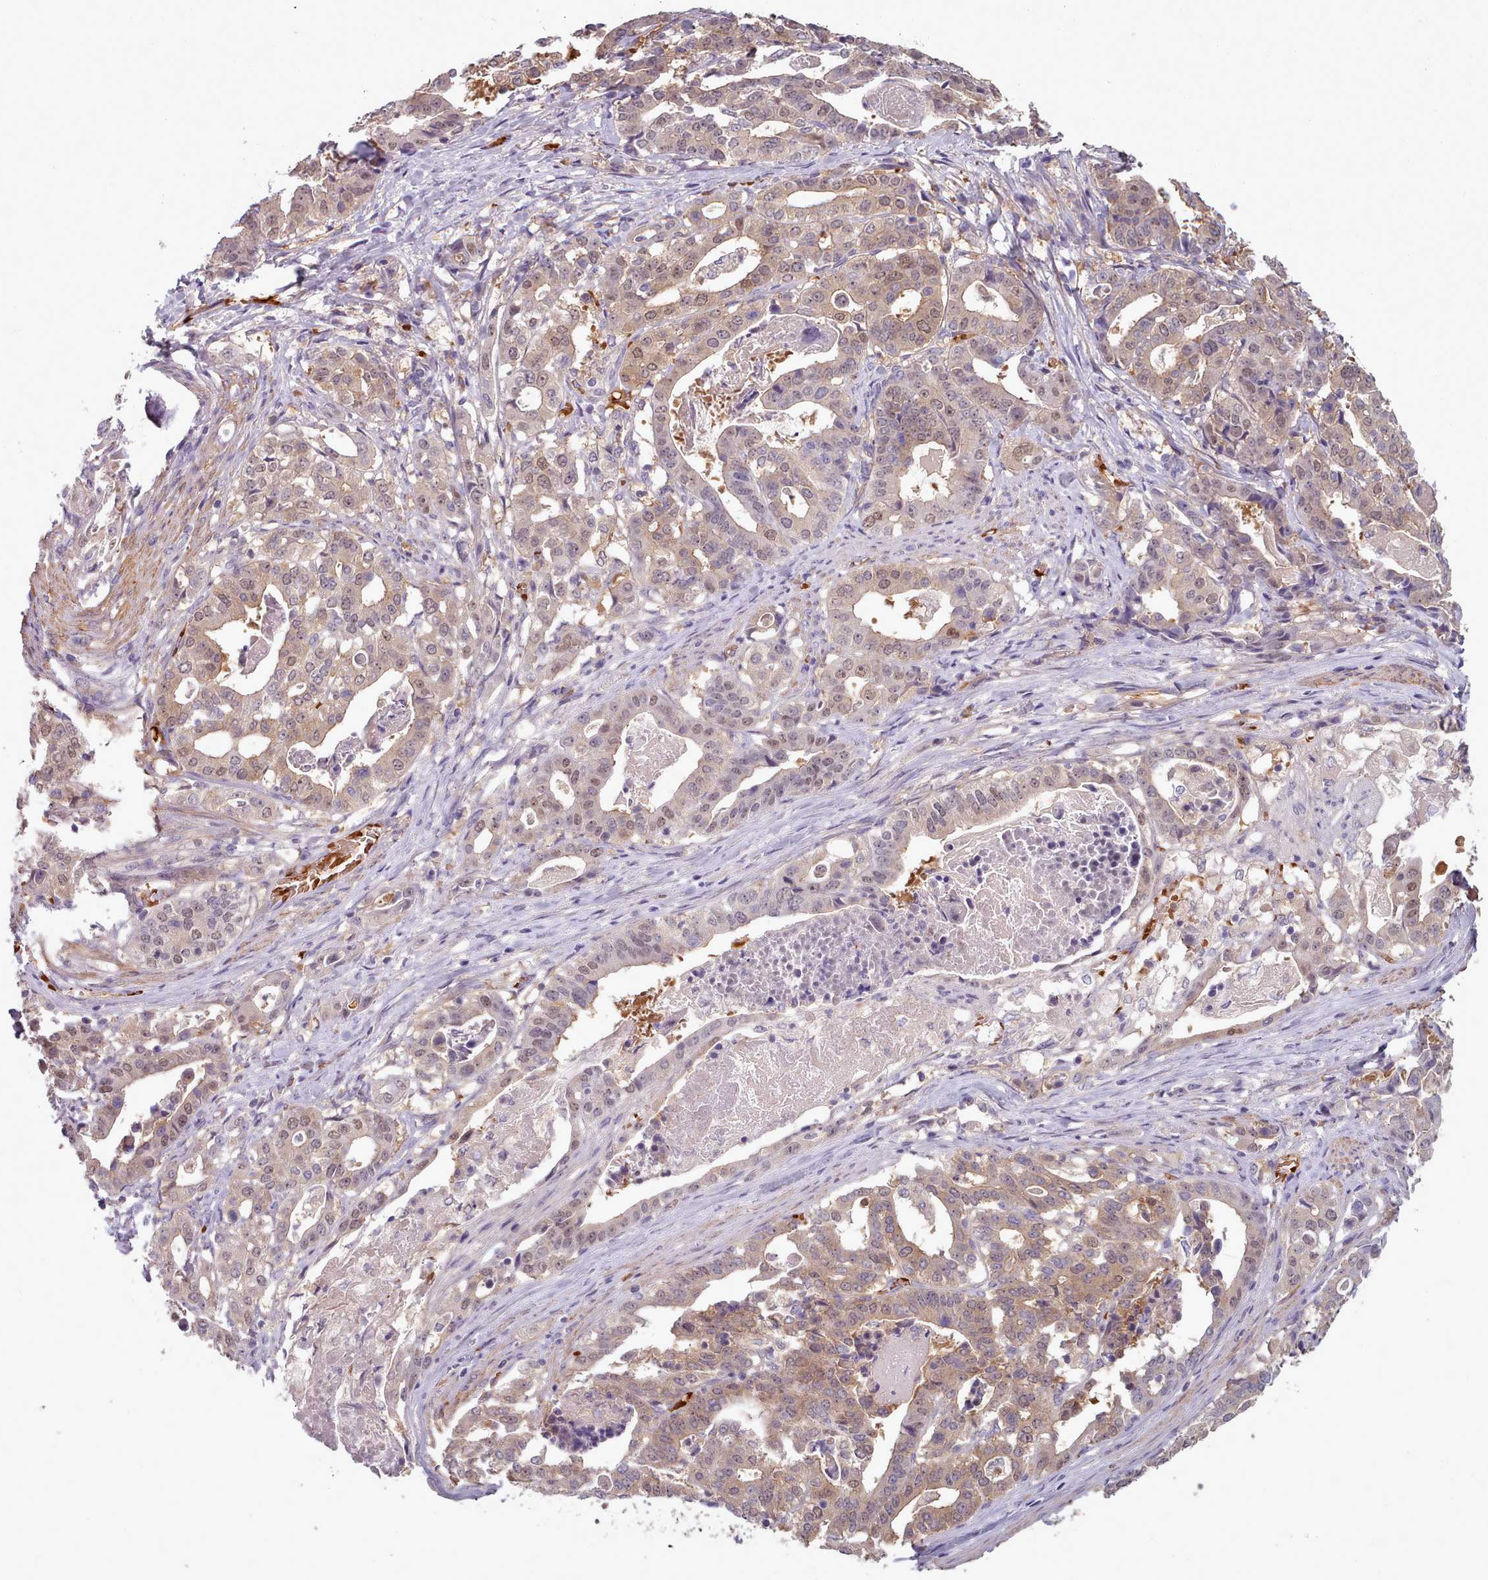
{"staining": {"intensity": "moderate", "quantity": "25%-75%", "location": "cytoplasmic/membranous,nuclear"}, "tissue": "stomach cancer", "cell_type": "Tumor cells", "image_type": "cancer", "snomed": [{"axis": "morphology", "description": "Adenocarcinoma, NOS"}, {"axis": "topography", "description": "Stomach"}], "caption": "IHC of human adenocarcinoma (stomach) shows medium levels of moderate cytoplasmic/membranous and nuclear expression in approximately 25%-75% of tumor cells. The staining was performed using DAB to visualize the protein expression in brown, while the nuclei were stained in blue with hematoxylin (Magnification: 20x).", "gene": "CLNS1A", "patient": {"sex": "male", "age": 48}}